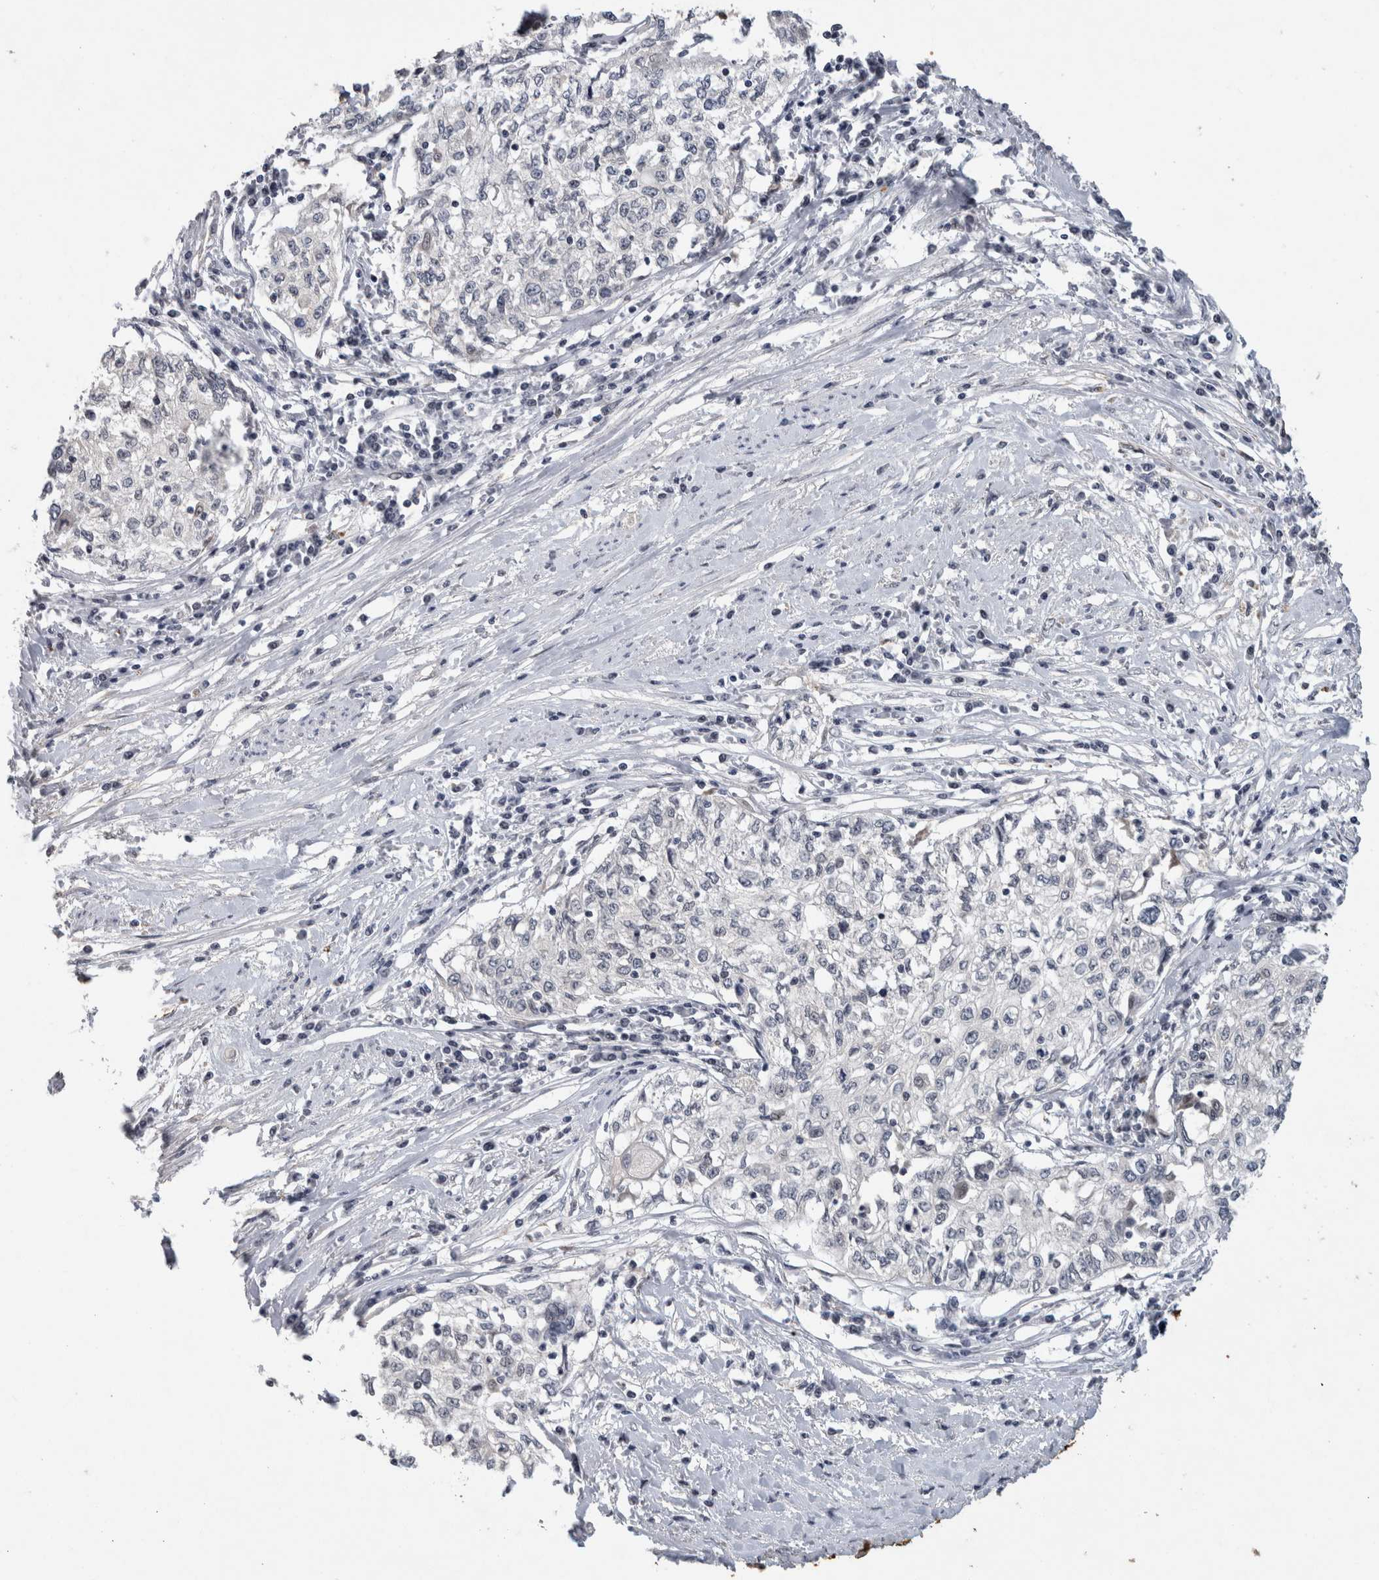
{"staining": {"intensity": "negative", "quantity": "none", "location": "none"}, "tissue": "cervical cancer", "cell_type": "Tumor cells", "image_type": "cancer", "snomed": [{"axis": "morphology", "description": "Squamous cell carcinoma, NOS"}, {"axis": "topography", "description": "Cervix"}], "caption": "Tumor cells are negative for brown protein staining in cervical squamous cell carcinoma.", "gene": "PRXL2A", "patient": {"sex": "female", "age": 57}}